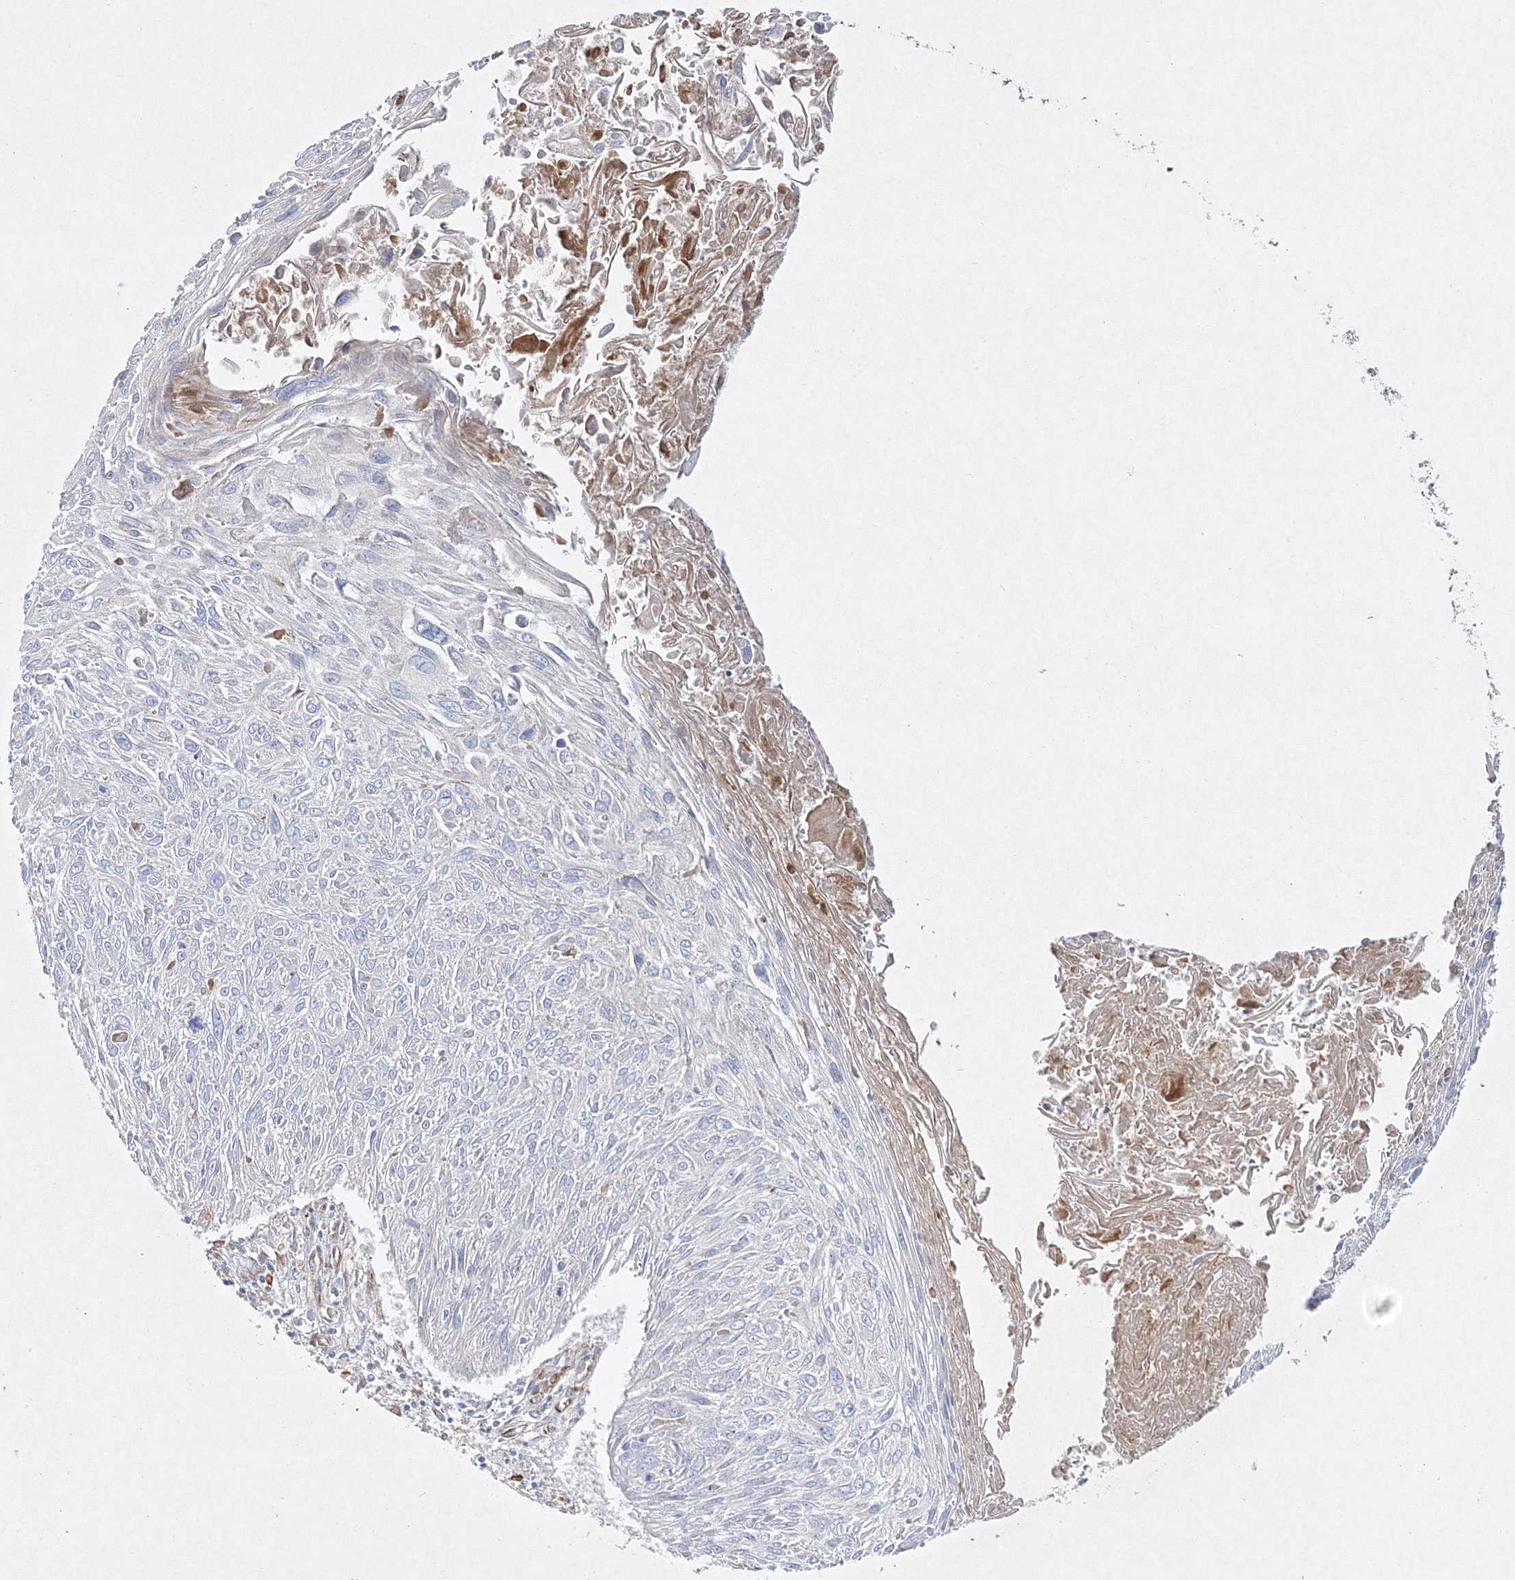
{"staining": {"intensity": "negative", "quantity": "none", "location": "none"}, "tissue": "cervical cancer", "cell_type": "Tumor cells", "image_type": "cancer", "snomed": [{"axis": "morphology", "description": "Squamous cell carcinoma, NOS"}, {"axis": "topography", "description": "Cervix"}], "caption": "Tumor cells show no significant expression in squamous cell carcinoma (cervical).", "gene": "WDR37", "patient": {"sex": "female", "age": 51}}